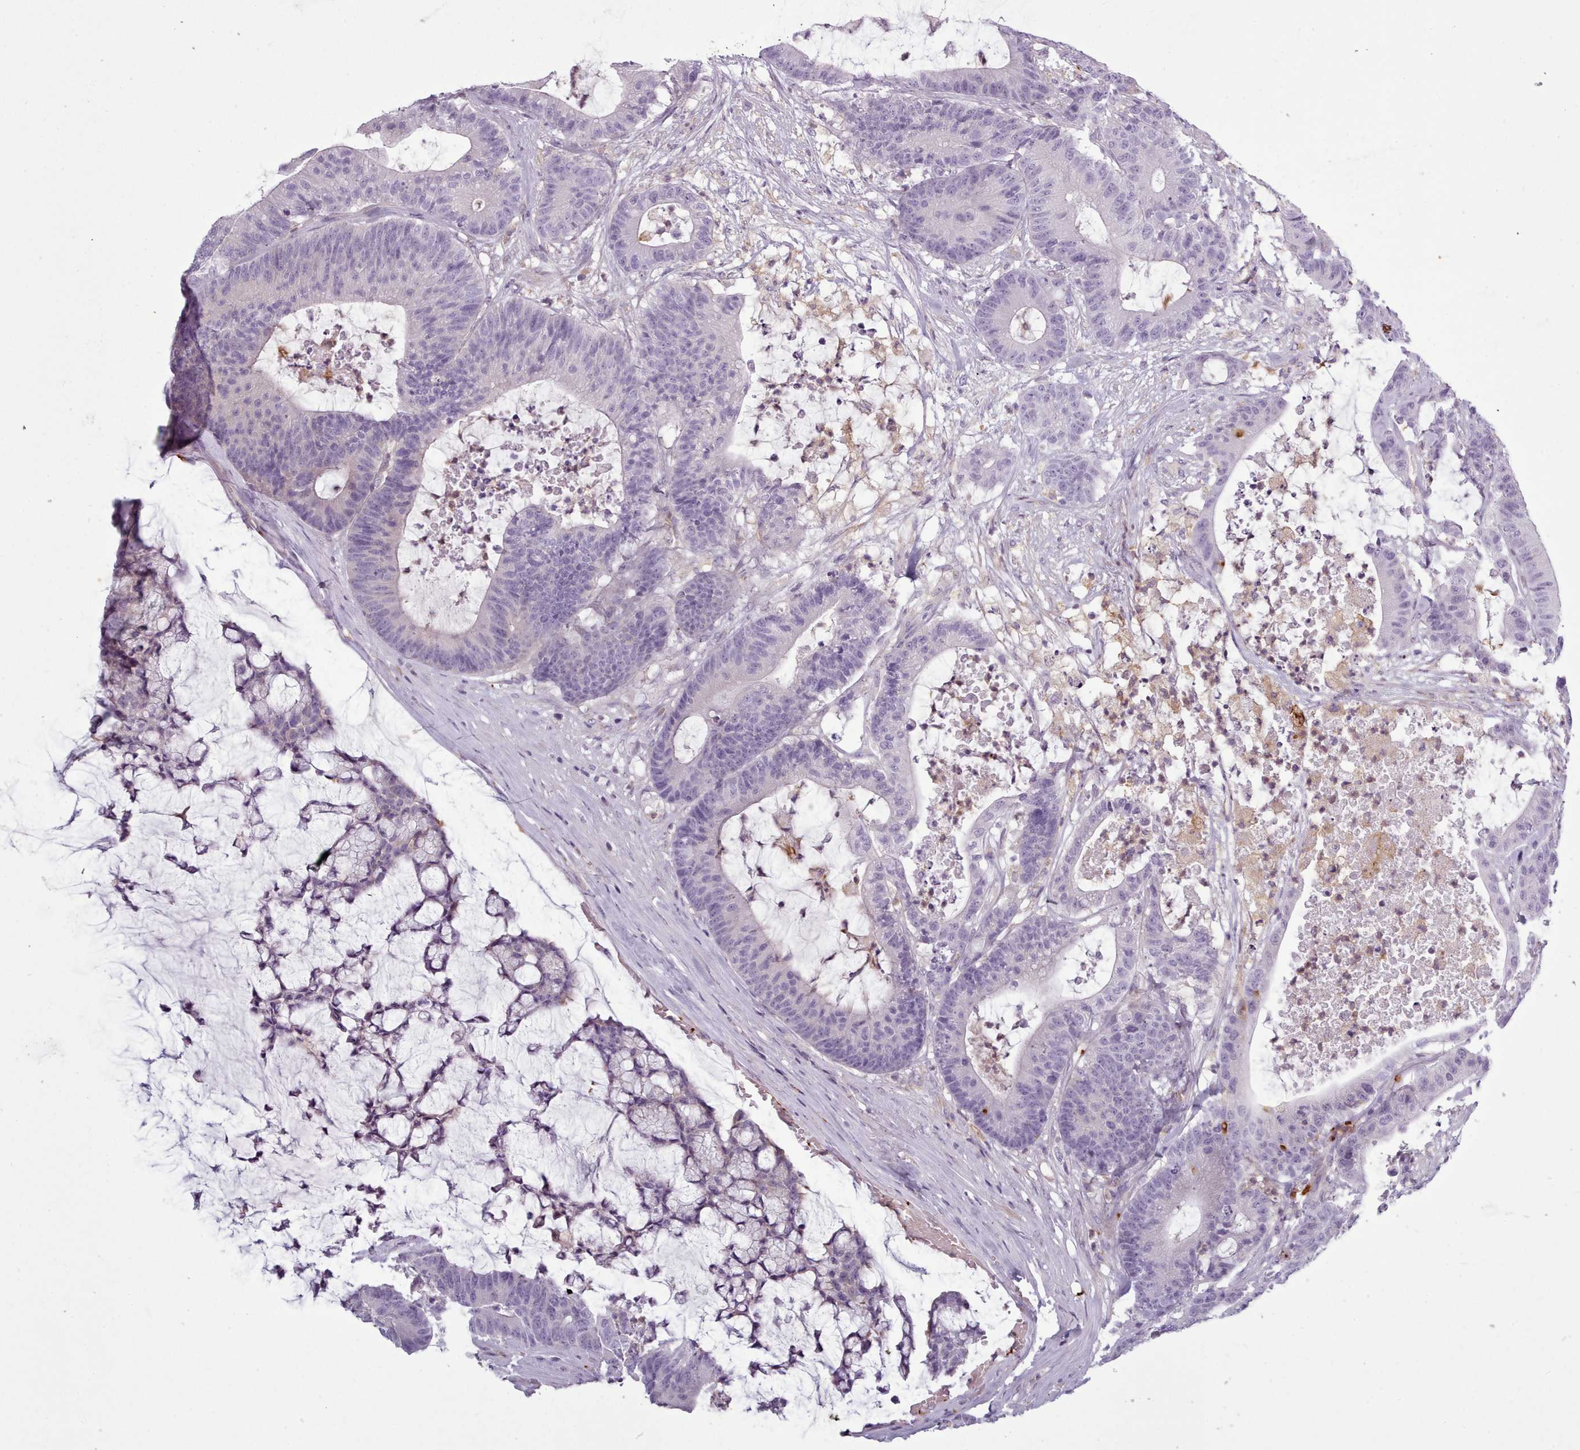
{"staining": {"intensity": "negative", "quantity": "none", "location": "none"}, "tissue": "colorectal cancer", "cell_type": "Tumor cells", "image_type": "cancer", "snomed": [{"axis": "morphology", "description": "Adenocarcinoma, NOS"}, {"axis": "topography", "description": "Colon"}], "caption": "Immunohistochemical staining of colorectal cancer (adenocarcinoma) demonstrates no significant expression in tumor cells.", "gene": "NDST2", "patient": {"sex": "female", "age": 84}}